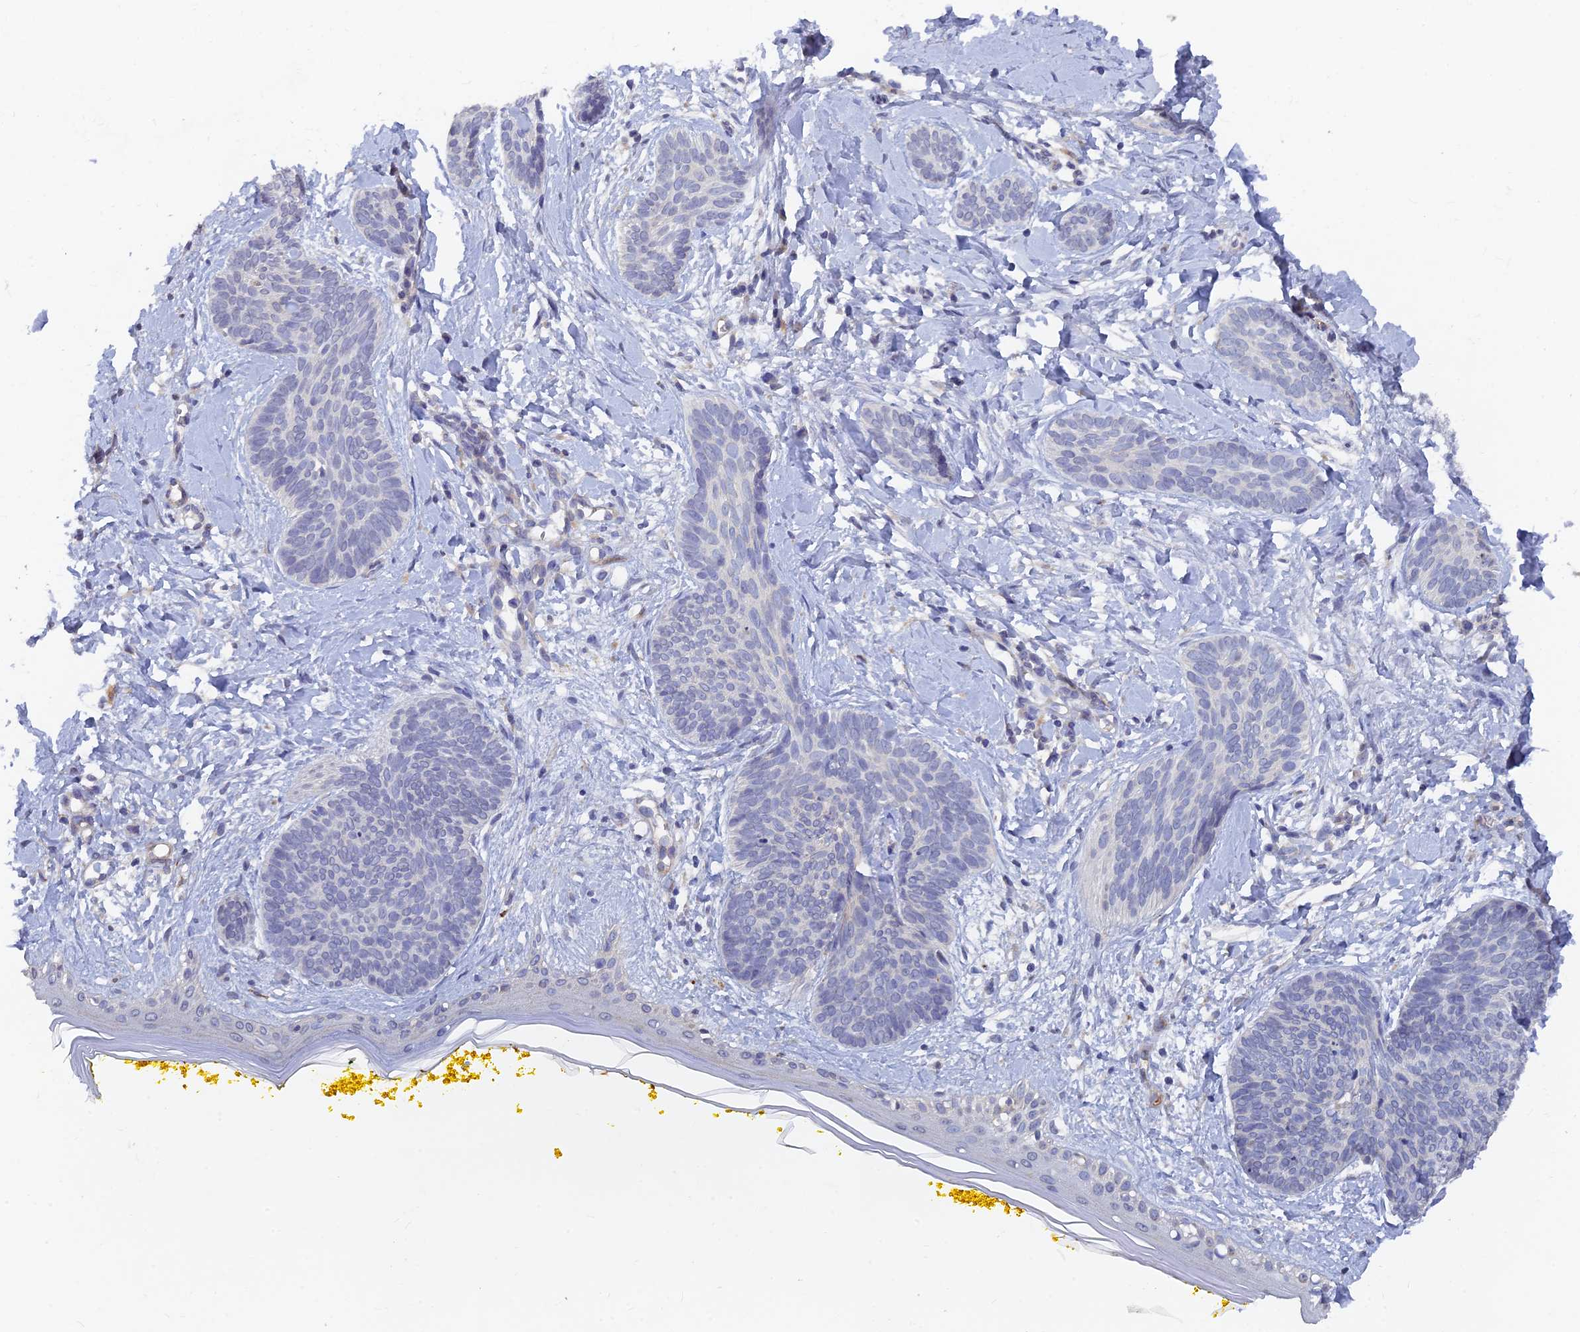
{"staining": {"intensity": "negative", "quantity": "none", "location": "none"}, "tissue": "skin cancer", "cell_type": "Tumor cells", "image_type": "cancer", "snomed": [{"axis": "morphology", "description": "Basal cell carcinoma"}, {"axis": "topography", "description": "Skin"}], "caption": "Immunohistochemistry micrograph of human skin cancer stained for a protein (brown), which shows no positivity in tumor cells. (DAB immunohistochemistry, high magnification).", "gene": "ARRDC1", "patient": {"sex": "female", "age": 81}}